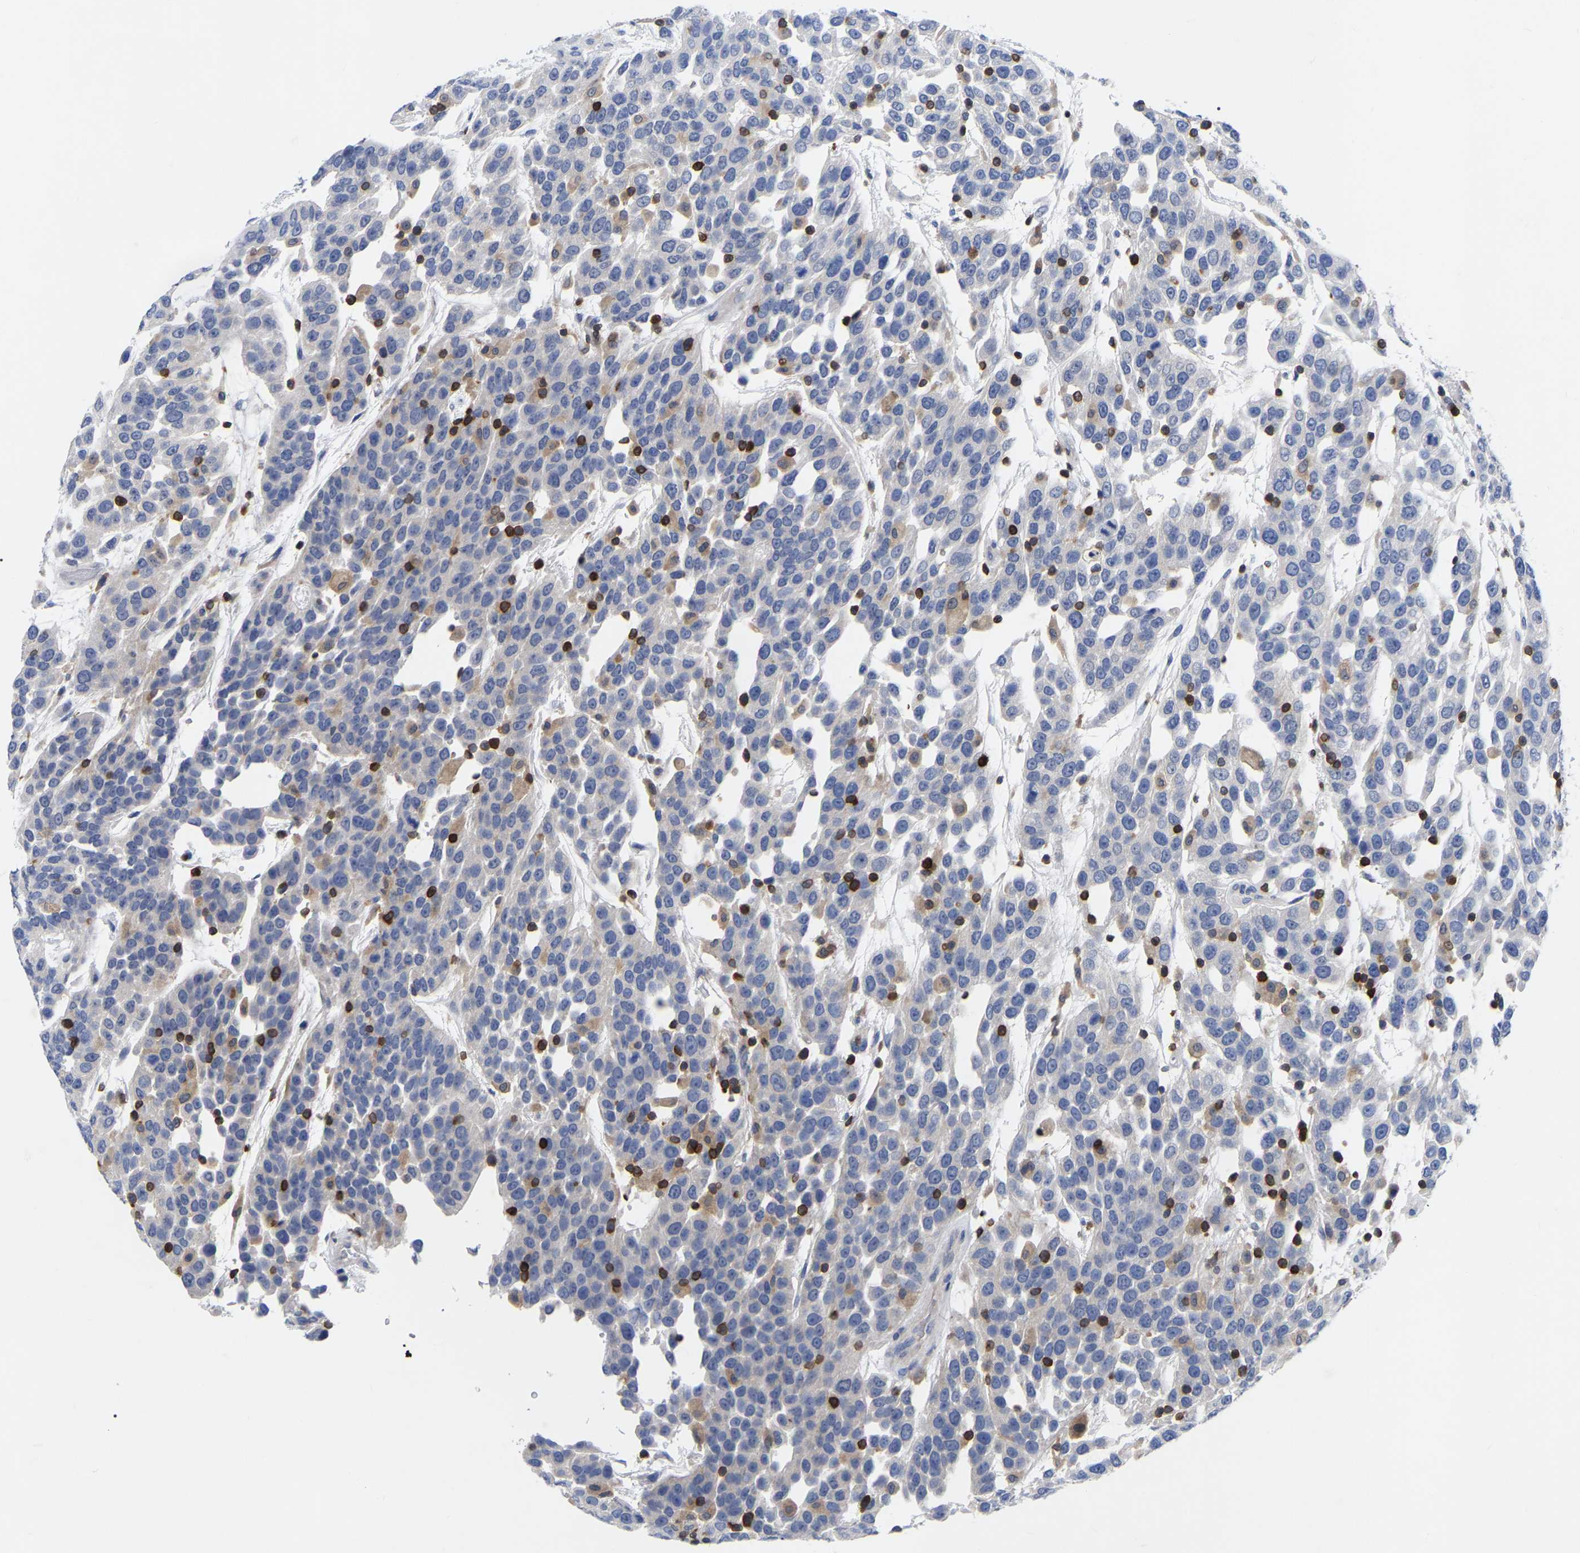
{"staining": {"intensity": "negative", "quantity": "none", "location": "none"}, "tissue": "urothelial cancer", "cell_type": "Tumor cells", "image_type": "cancer", "snomed": [{"axis": "morphology", "description": "Urothelial carcinoma, High grade"}, {"axis": "topography", "description": "Urinary bladder"}], "caption": "Immunohistochemical staining of urothelial cancer displays no significant expression in tumor cells. The staining is performed using DAB brown chromogen with nuclei counter-stained in using hematoxylin.", "gene": "PTPN7", "patient": {"sex": "female", "age": 80}}